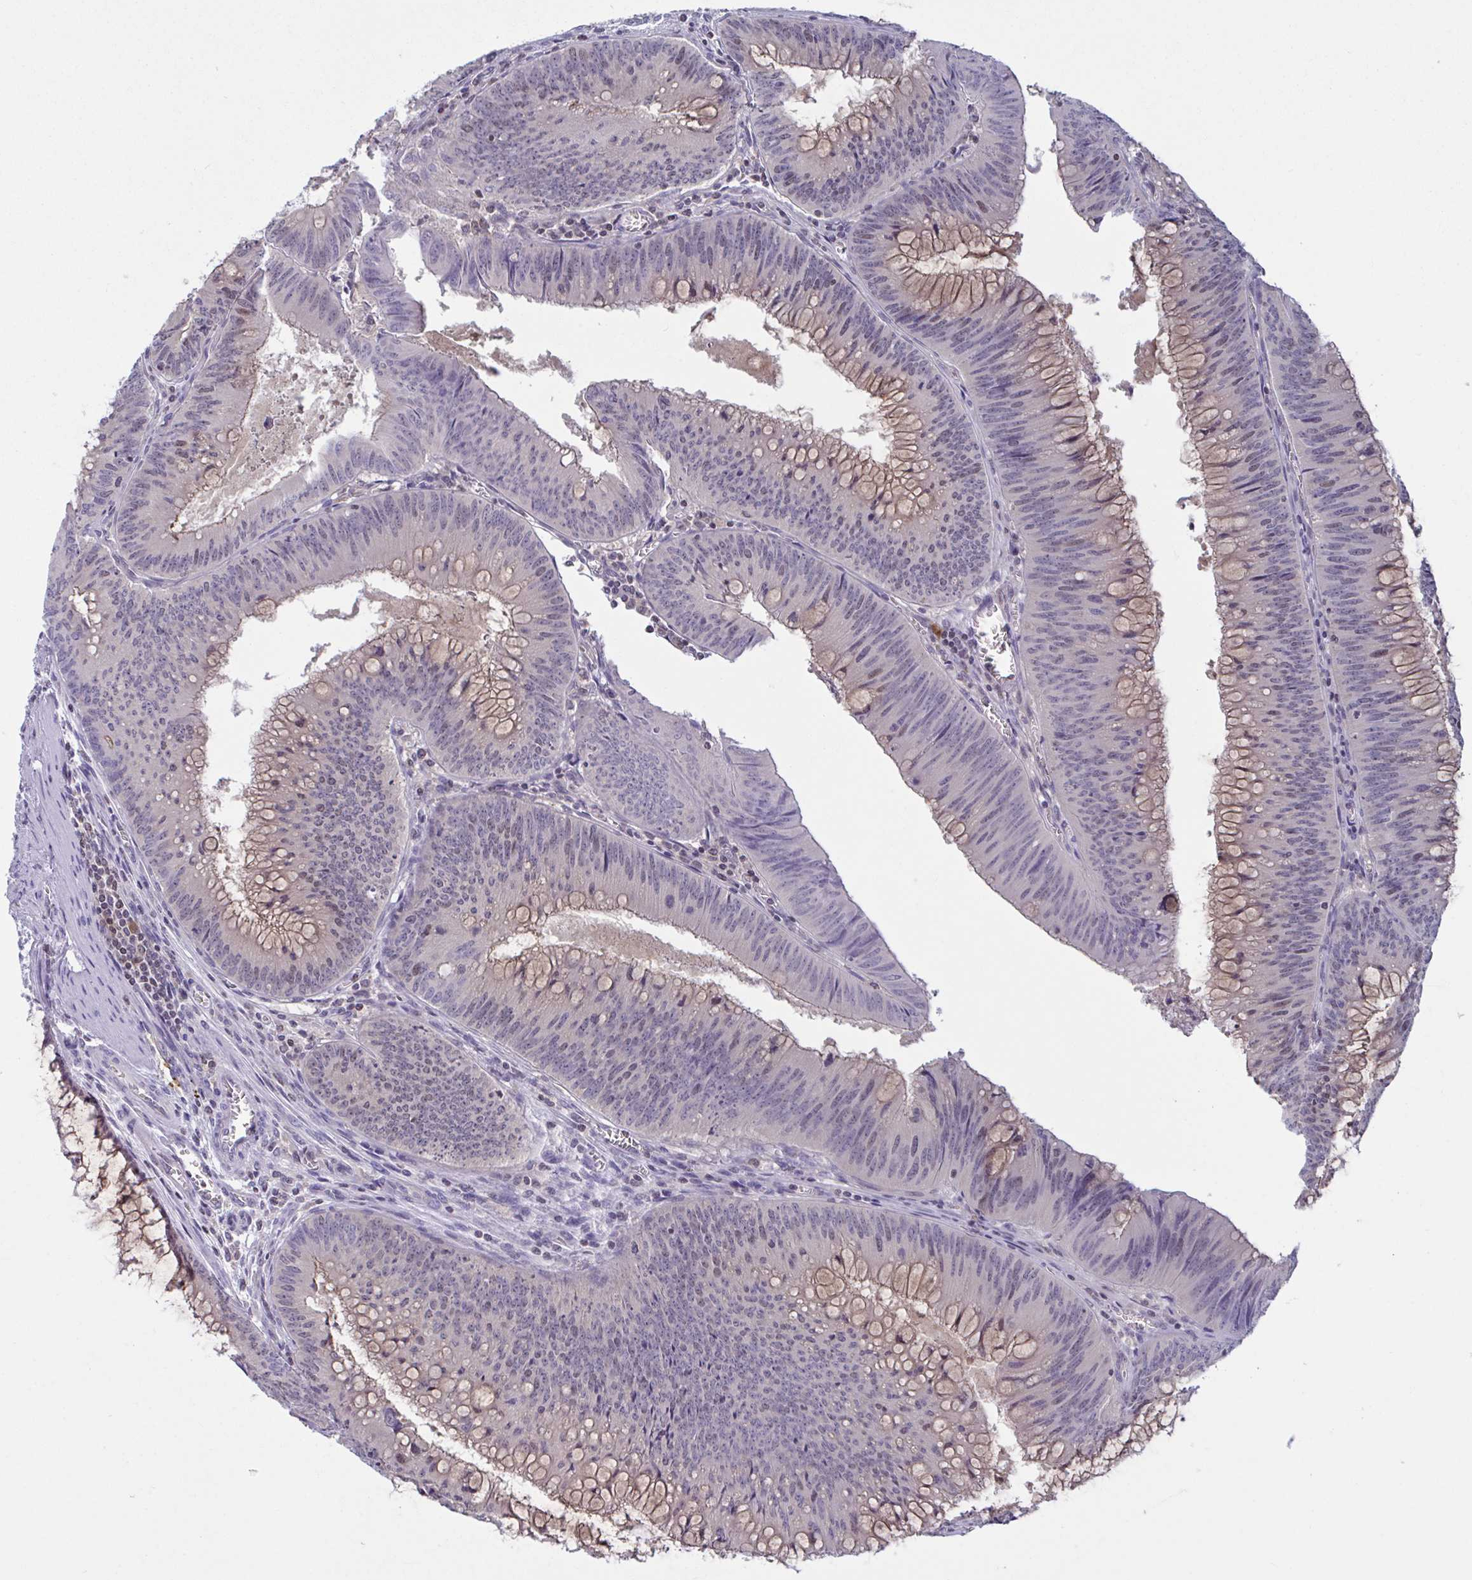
{"staining": {"intensity": "negative", "quantity": "none", "location": "none"}, "tissue": "colorectal cancer", "cell_type": "Tumor cells", "image_type": "cancer", "snomed": [{"axis": "morphology", "description": "Adenocarcinoma, NOS"}, {"axis": "topography", "description": "Rectum"}], "caption": "The image displays no staining of tumor cells in adenocarcinoma (colorectal). (Stains: DAB immunohistochemistry (IHC) with hematoxylin counter stain, Microscopy: brightfield microscopy at high magnification).", "gene": "SNX11", "patient": {"sex": "female", "age": 72}}